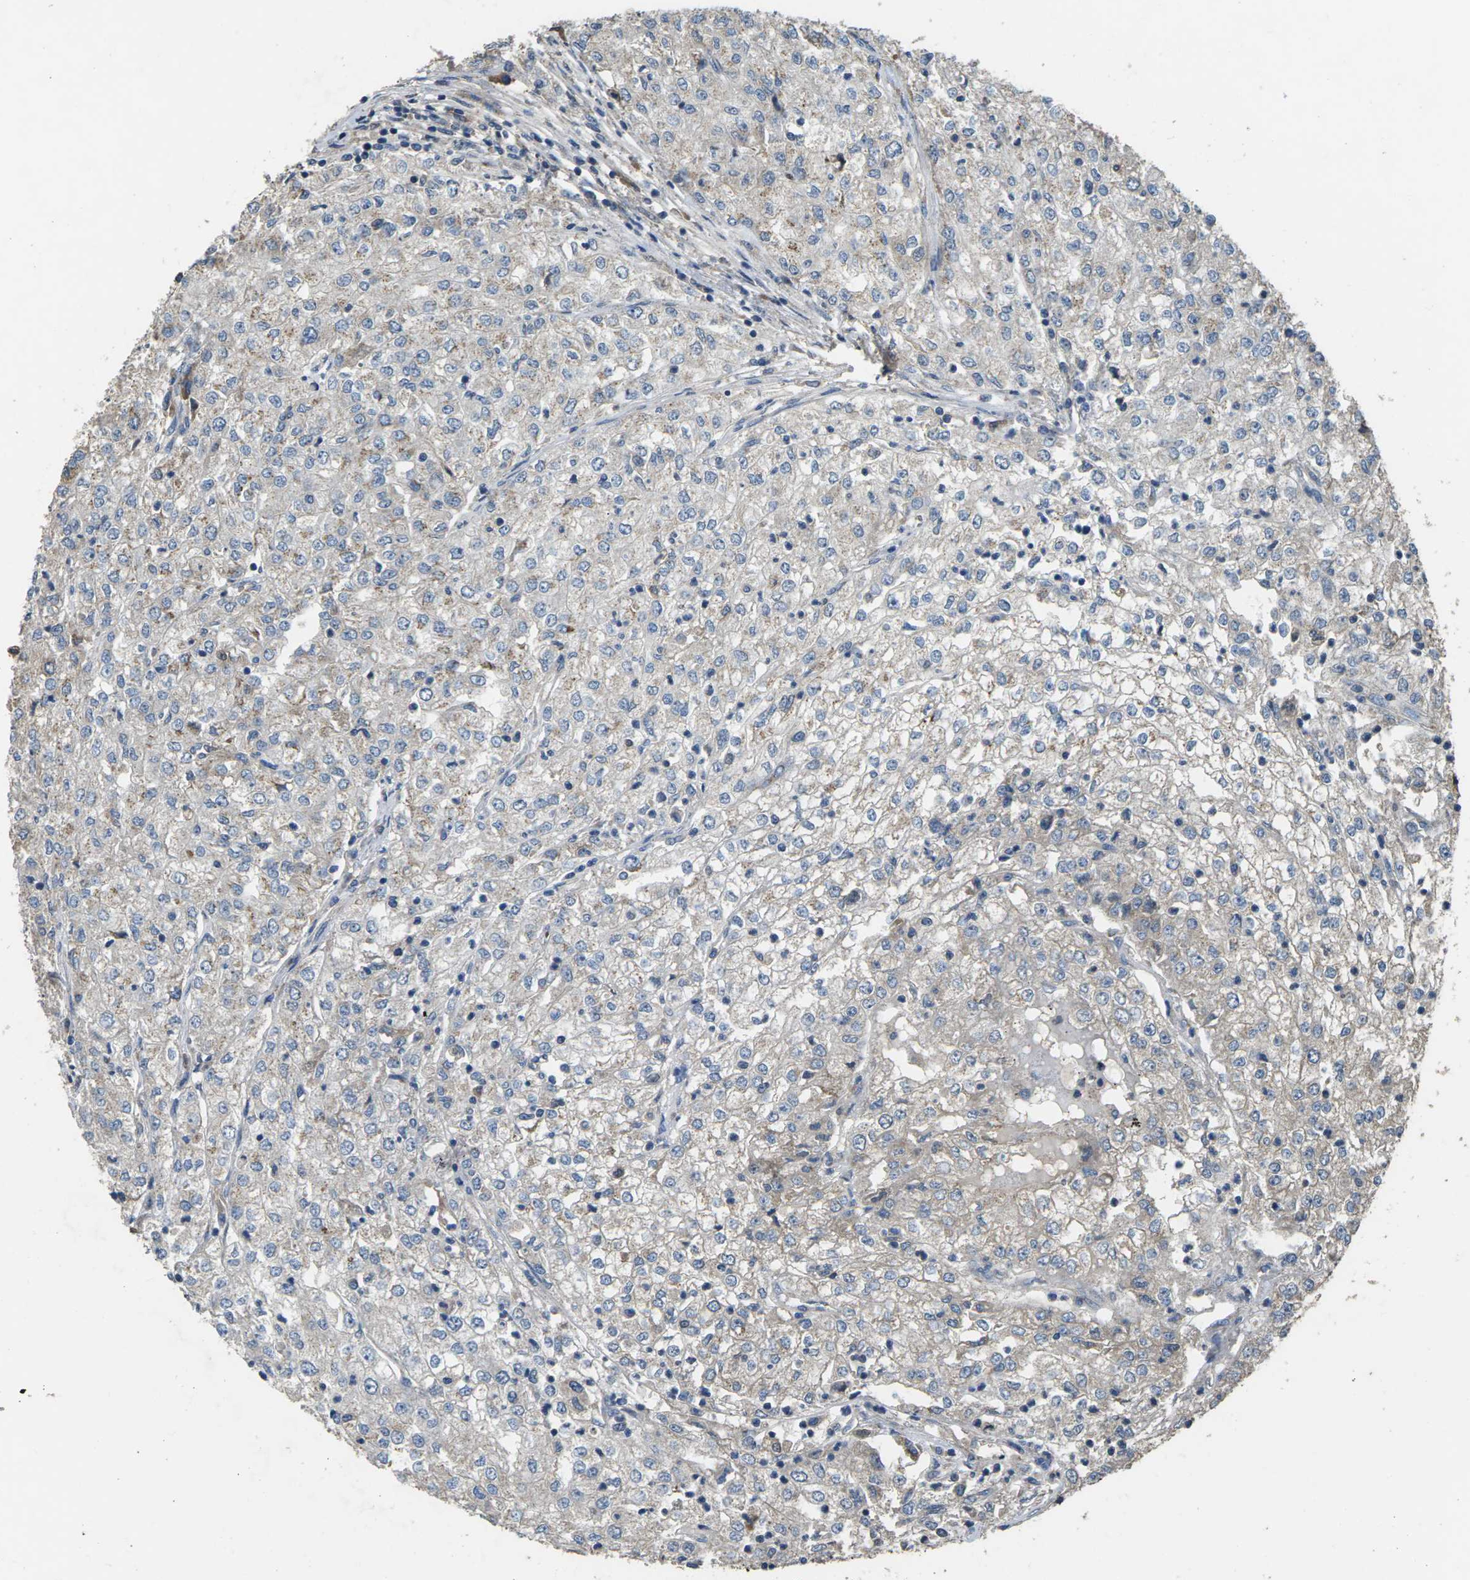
{"staining": {"intensity": "negative", "quantity": "none", "location": "none"}, "tissue": "renal cancer", "cell_type": "Tumor cells", "image_type": "cancer", "snomed": [{"axis": "morphology", "description": "Adenocarcinoma, NOS"}, {"axis": "topography", "description": "Kidney"}], "caption": "Protein analysis of adenocarcinoma (renal) exhibits no significant positivity in tumor cells.", "gene": "B4GAT1", "patient": {"sex": "female", "age": 54}}